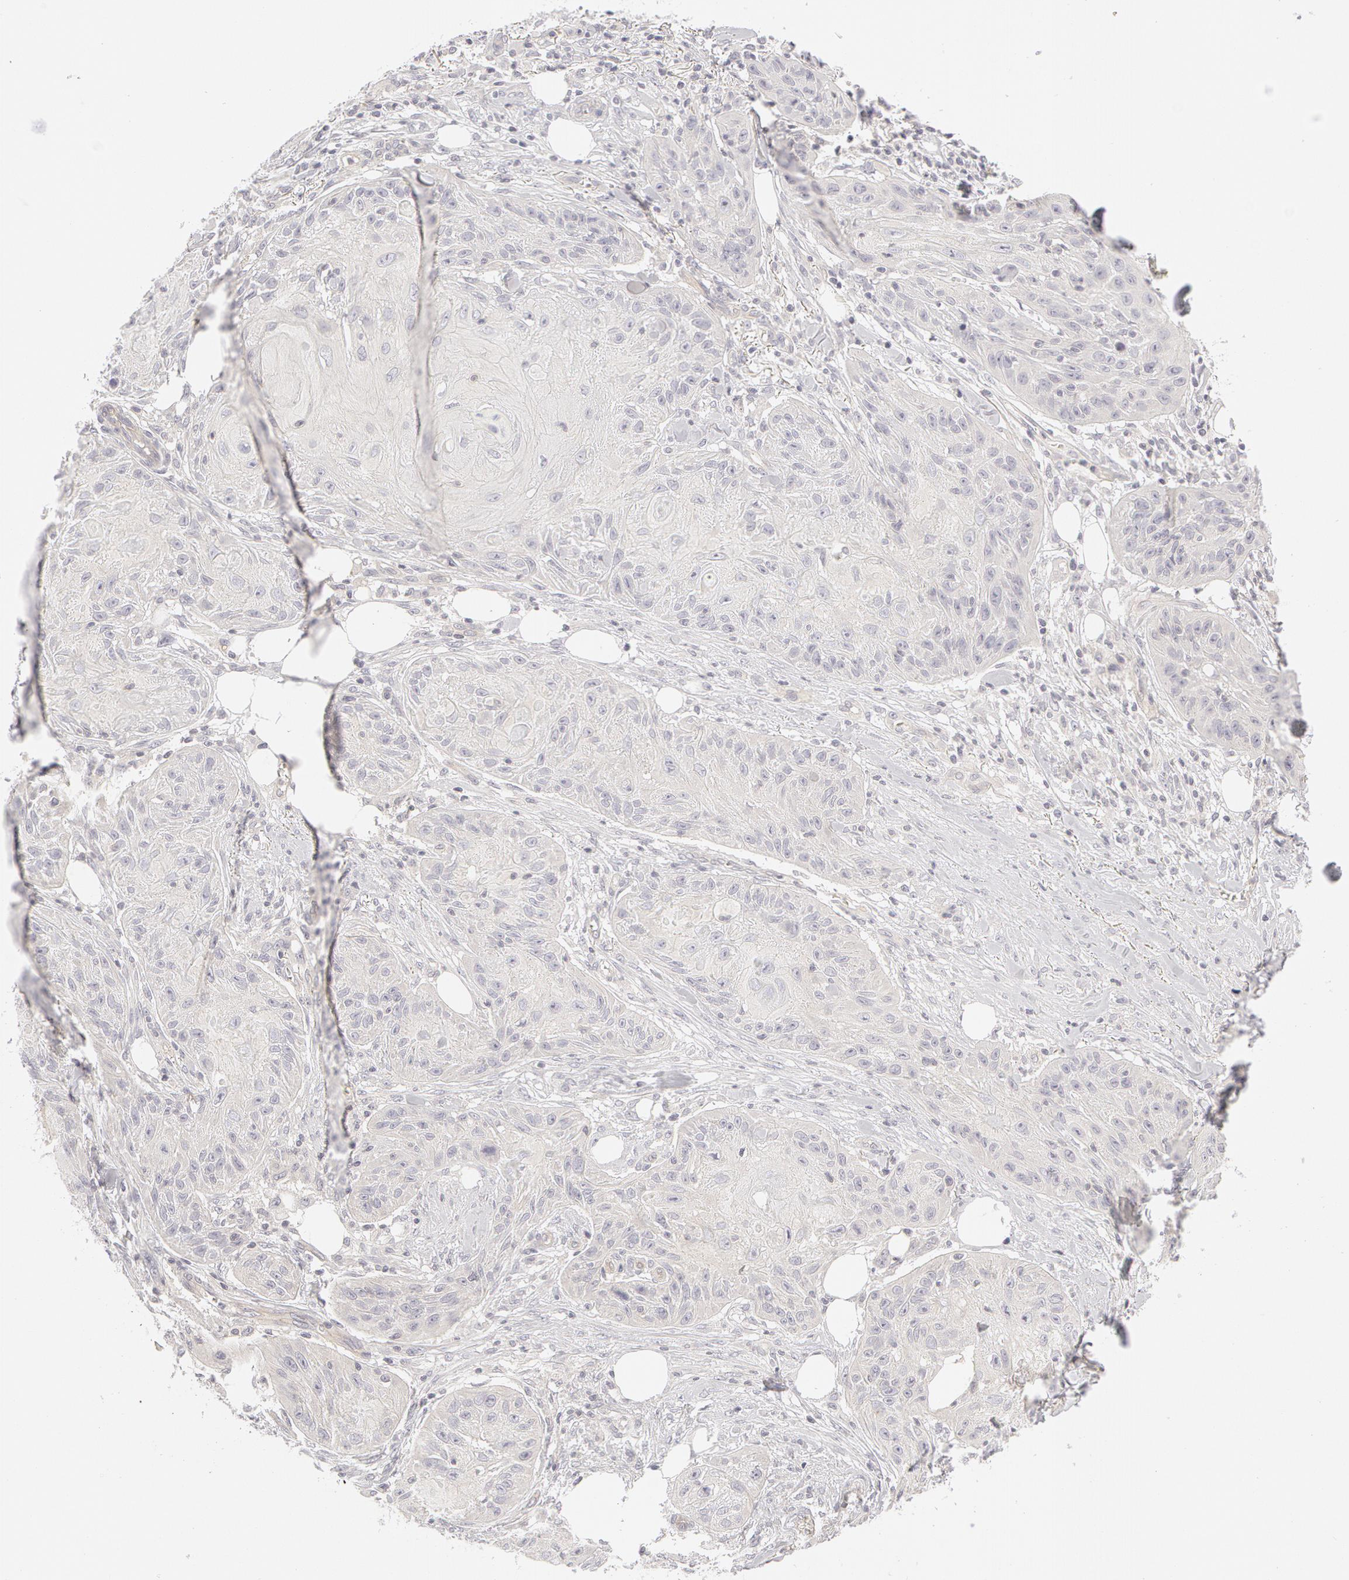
{"staining": {"intensity": "negative", "quantity": "none", "location": "none"}, "tissue": "skin cancer", "cell_type": "Tumor cells", "image_type": "cancer", "snomed": [{"axis": "morphology", "description": "Squamous cell carcinoma, NOS"}, {"axis": "topography", "description": "Skin"}], "caption": "Tumor cells show no significant protein positivity in skin squamous cell carcinoma. (Stains: DAB IHC with hematoxylin counter stain, Microscopy: brightfield microscopy at high magnification).", "gene": "ABCB1", "patient": {"sex": "female", "age": 88}}